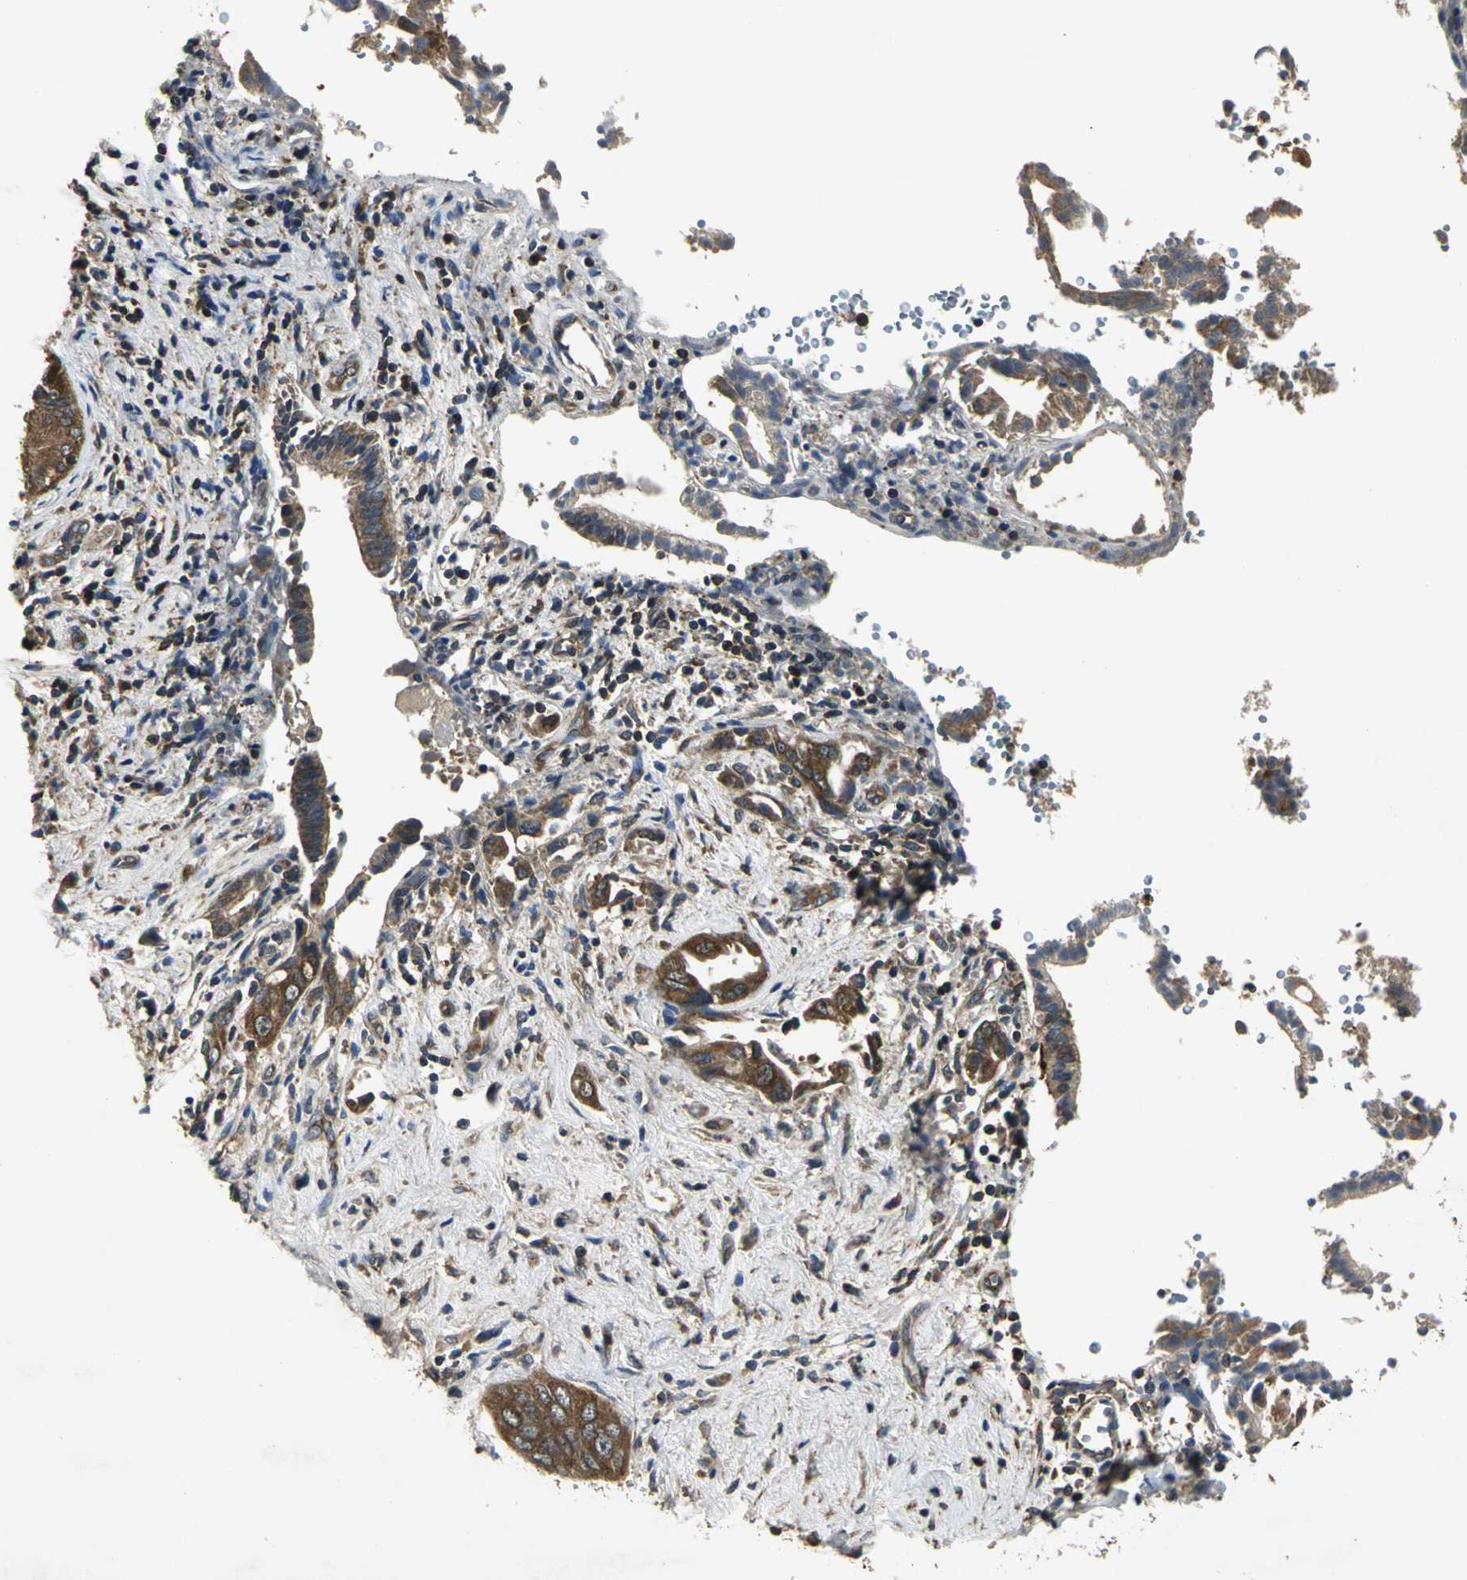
{"staining": {"intensity": "moderate", "quantity": ">75%", "location": "cytoplasmic/membranous"}, "tissue": "liver cancer", "cell_type": "Tumor cells", "image_type": "cancer", "snomed": [{"axis": "morphology", "description": "Cholangiocarcinoma"}, {"axis": "topography", "description": "Liver"}], "caption": "Immunohistochemical staining of human liver cancer displays moderate cytoplasmic/membranous protein positivity in about >75% of tumor cells.", "gene": "IRF3", "patient": {"sex": "male", "age": 58}}